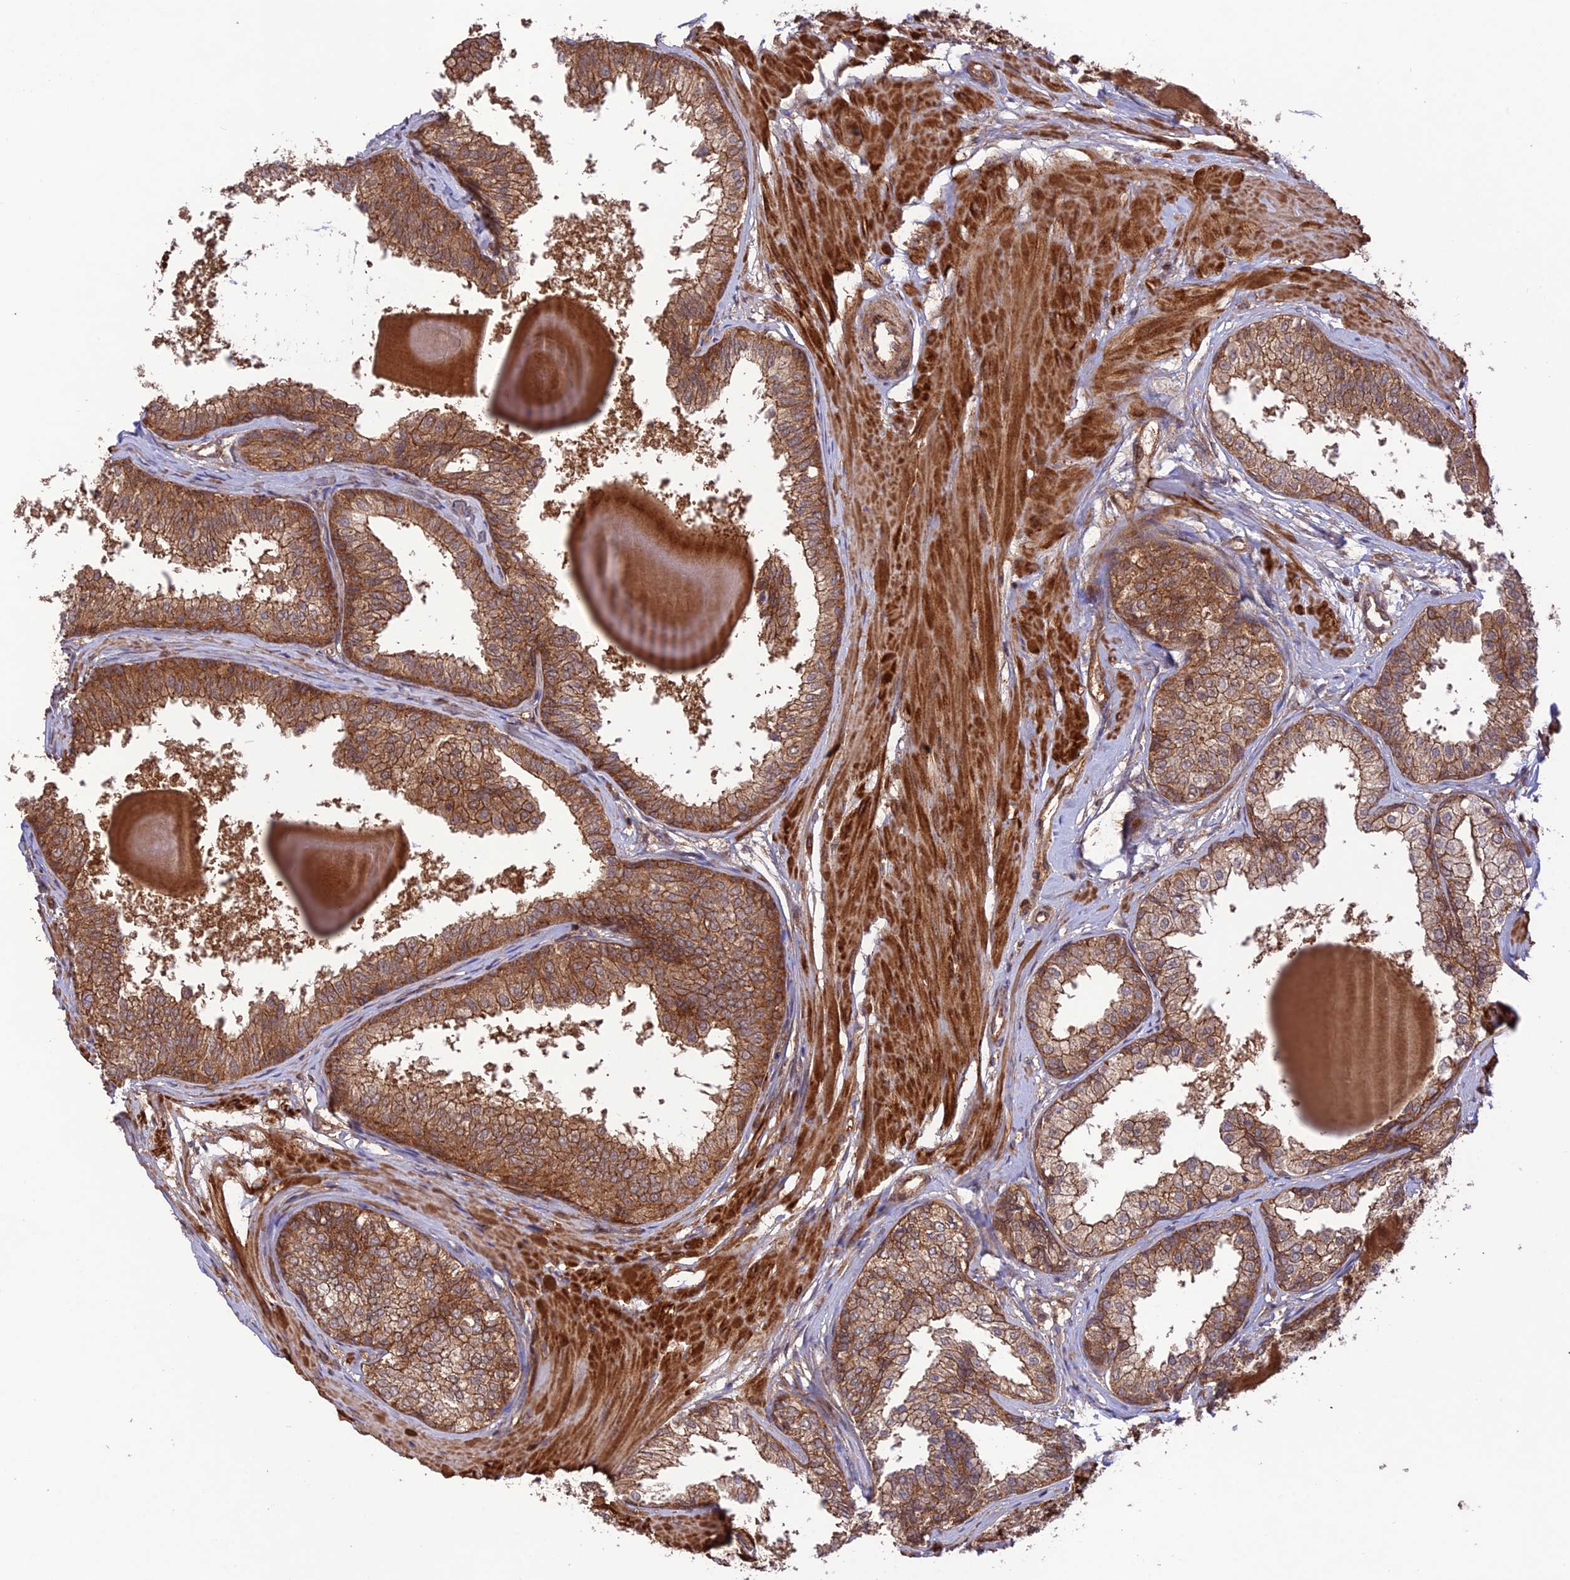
{"staining": {"intensity": "moderate", "quantity": ">75%", "location": "cytoplasmic/membranous"}, "tissue": "prostate", "cell_type": "Glandular cells", "image_type": "normal", "snomed": [{"axis": "morphology", "description": "Normal tissue, NOS"}, {"axis": "topography", "description": "Prostate"}], "caption": "Prostate stained for a protein (brown) demonstrates moderate cytoplasmic/membranous positive staining in about >75% of glandular cells.", "gene": "FCHSD1", "patient": {"sex": "male", "age": 48}}